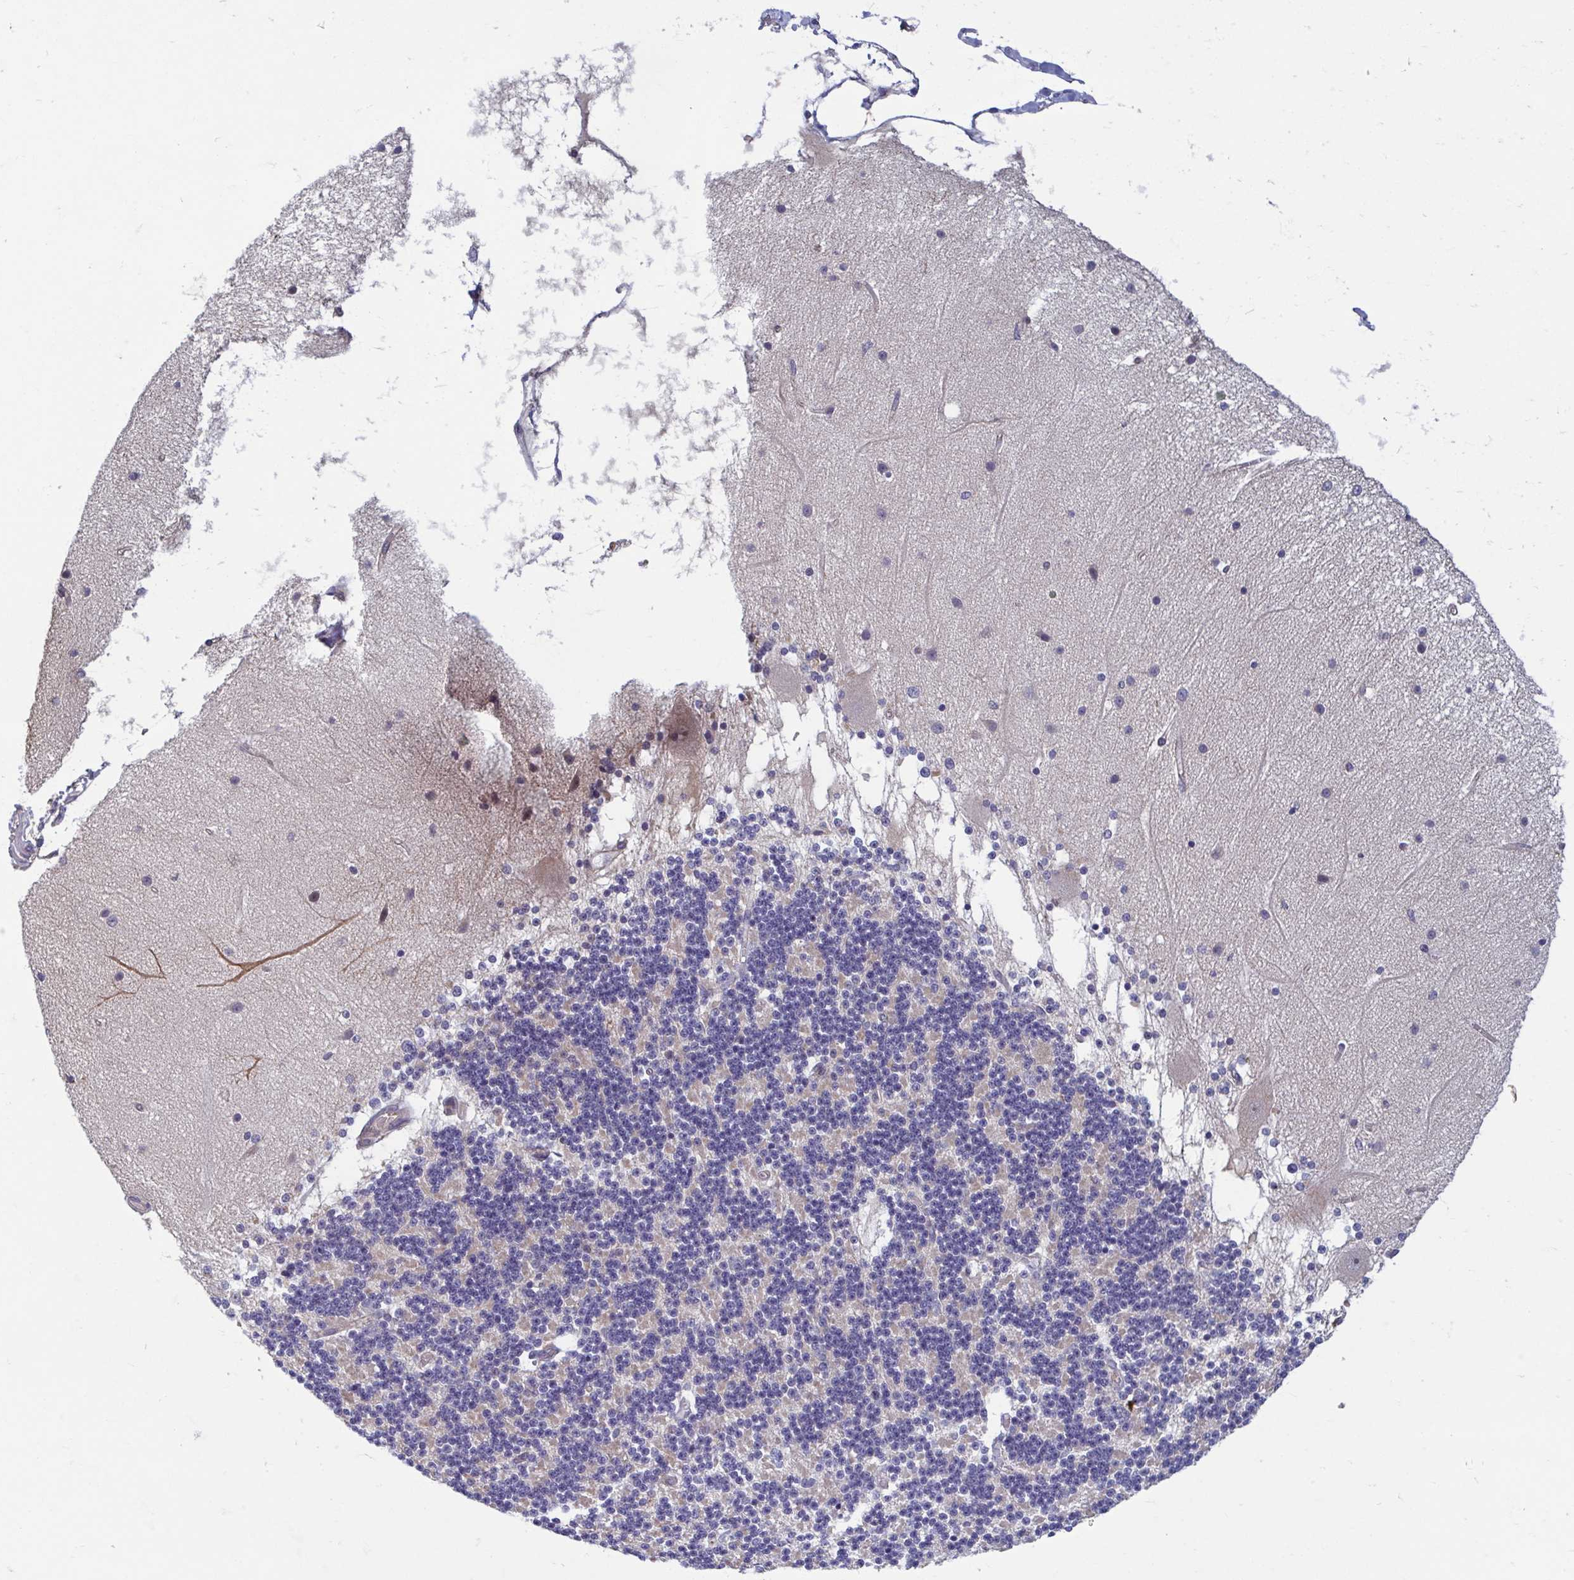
{"staining": {"intensity": "negative", "quantity": "none", "location": "none"}, "tissue": "cerebellum", "cell_type": "Cells in granular layer", "image_type": "normal", "snomed": [{"axis": "morphology", "description": "Normal tissue, NOS"}, {"axis": "topography", "description": "Cerebellum"}], "caption": "An immunohistochemistry image of unremarkable cerebellum is shown. There is no staining in cells in granular layer of cerebellum.", "gene": "LRRC38", "patient": {"sex": "female", "age": 54}}